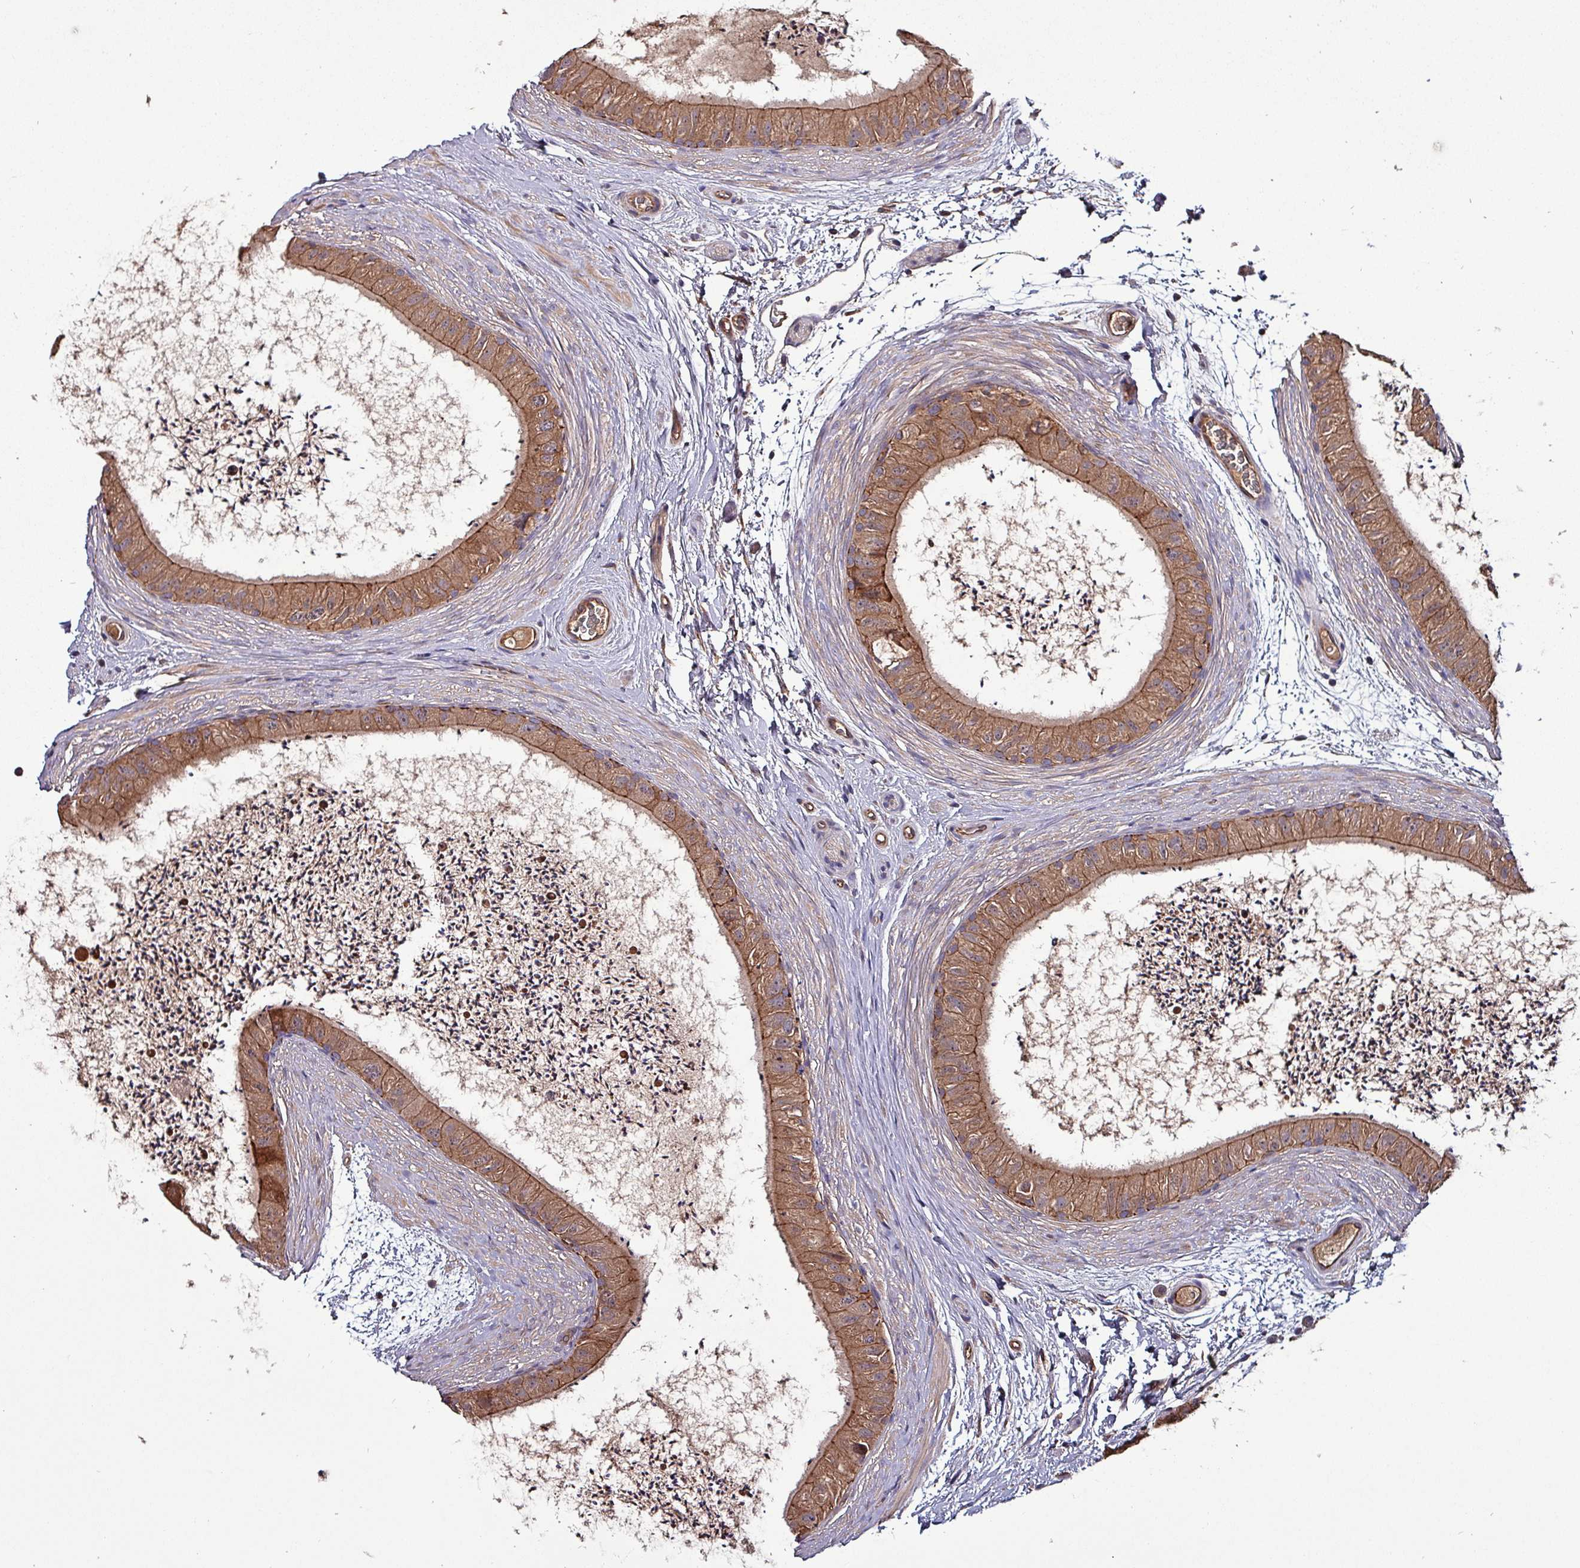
{"staining": {"intensity": "moderate", "quantity": ">75%", "location": "cytoplasmic/membranous"}, "tissue": "epididymis", "cell_type": "Glandular cells", "image_type": "normal", "snomed": [{"axis": "morphology", "description": "Normal tissue, NOS"}, {"axis": "topography", "description": "Epididymis"}], "caption": "Glandular cells exhibit medium levels of moderate cytoplasmic/membranous staining in about >75% of cells in benign epididymis.", "gene": "PAFAH1B2", "patient": {"sex": "male", "age": 50}}